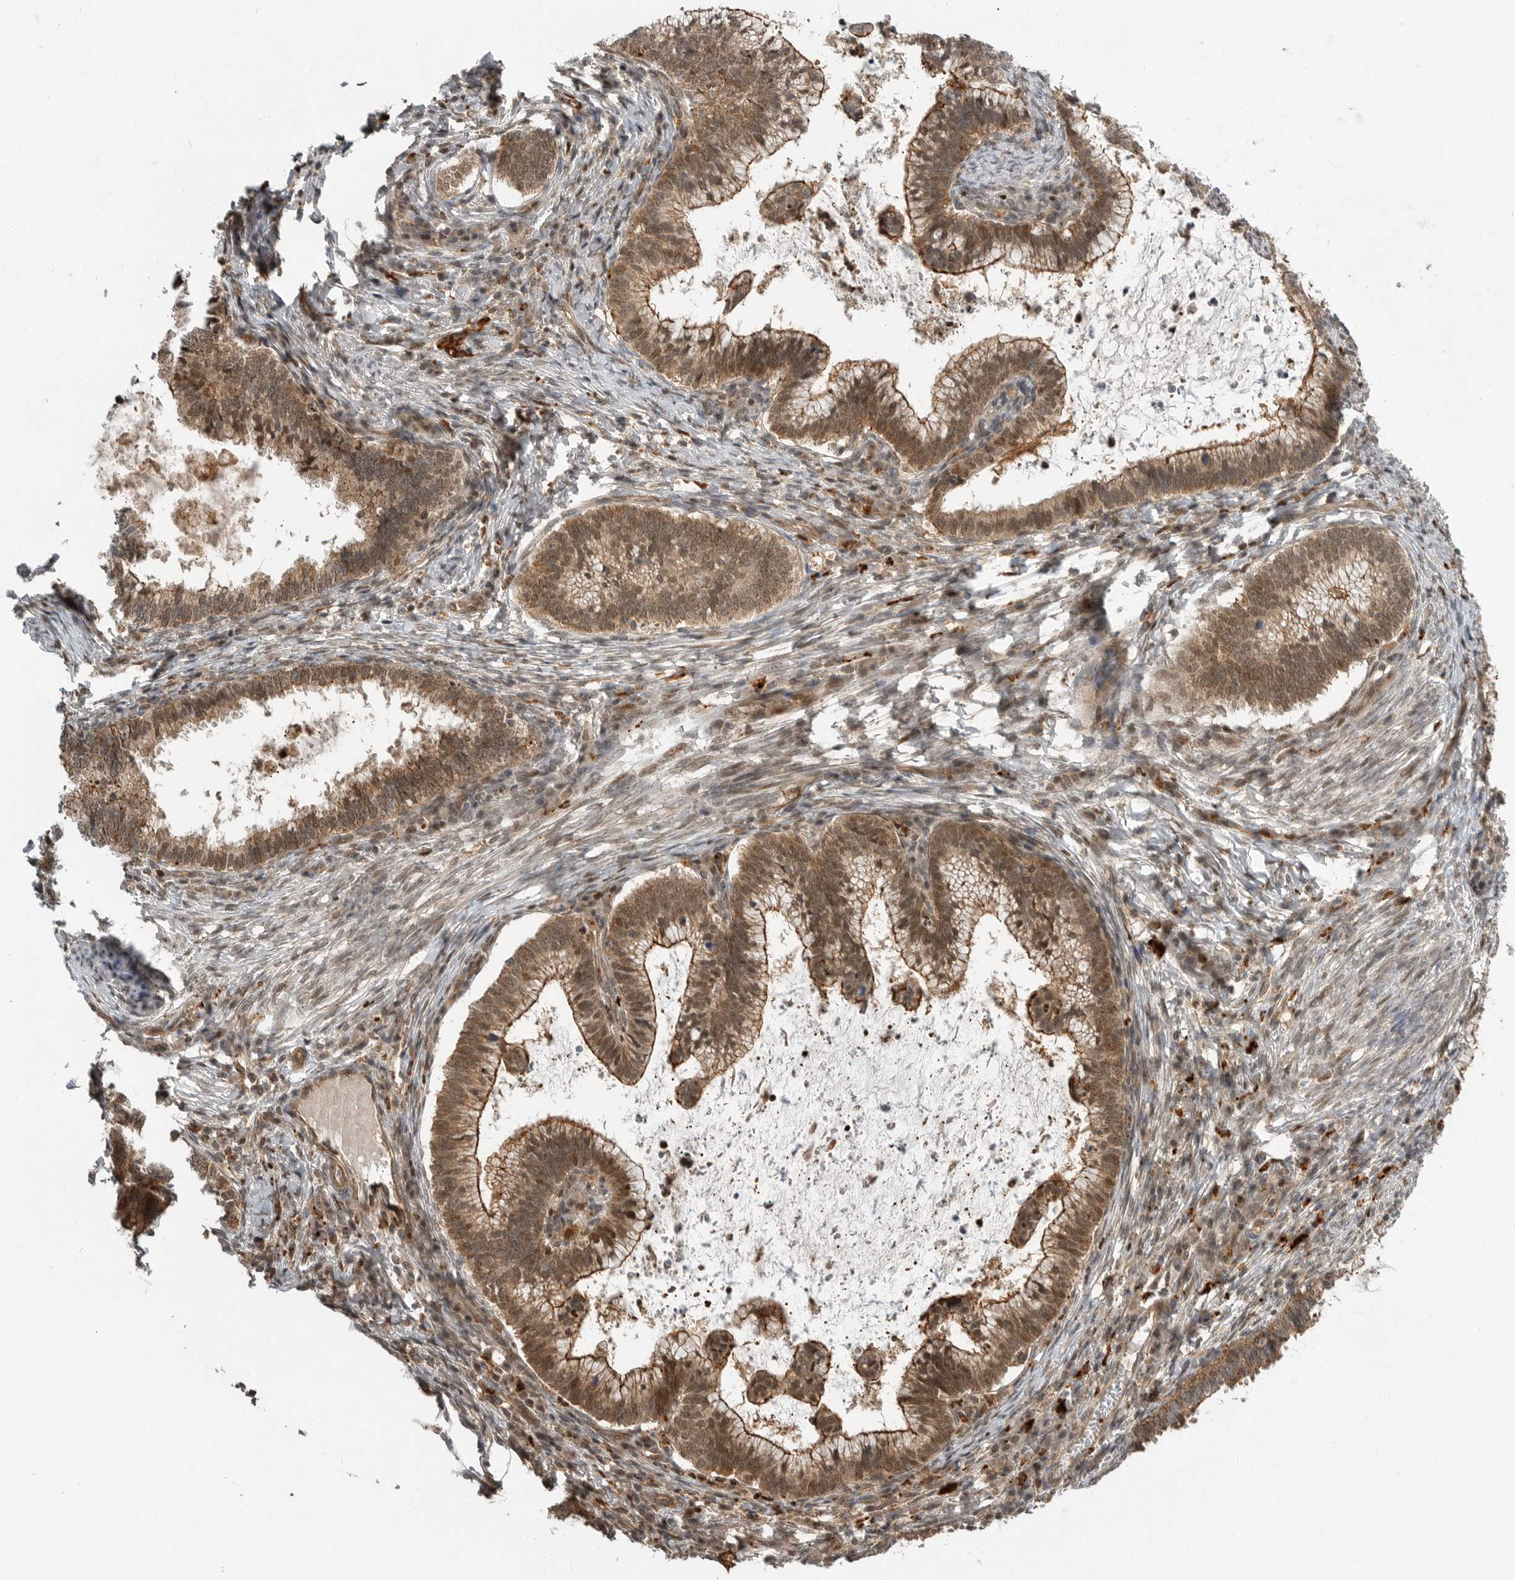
{"staining": {"intensity": "moderate", "quantity": ">75%", "location": "cytoplasmic/membranous"}, "tissue": "cervical cancer", "cell_type": "Tumor cells", "image_type": "cancer", "snomed": [{"axis": "morphology", "description": "Adenocarcinoma, NOS"}, {"axis": "topography", "description": "Cervix"}], "caption": "Adenocarcinoma (cervical) stained with DAB (3,3'-diaminobenzidine) immunohistochemistry (IHC) shows medium levels of moderate cytoplasmic/membranous staining in approximately >75% of tumor cells. Using DAB (brown) and hematoxylin (blue) stains, captured at high magnification using brightfield microscopy.", "gene": "STRAP", "patient": {"sex": "female", "age": 36}}